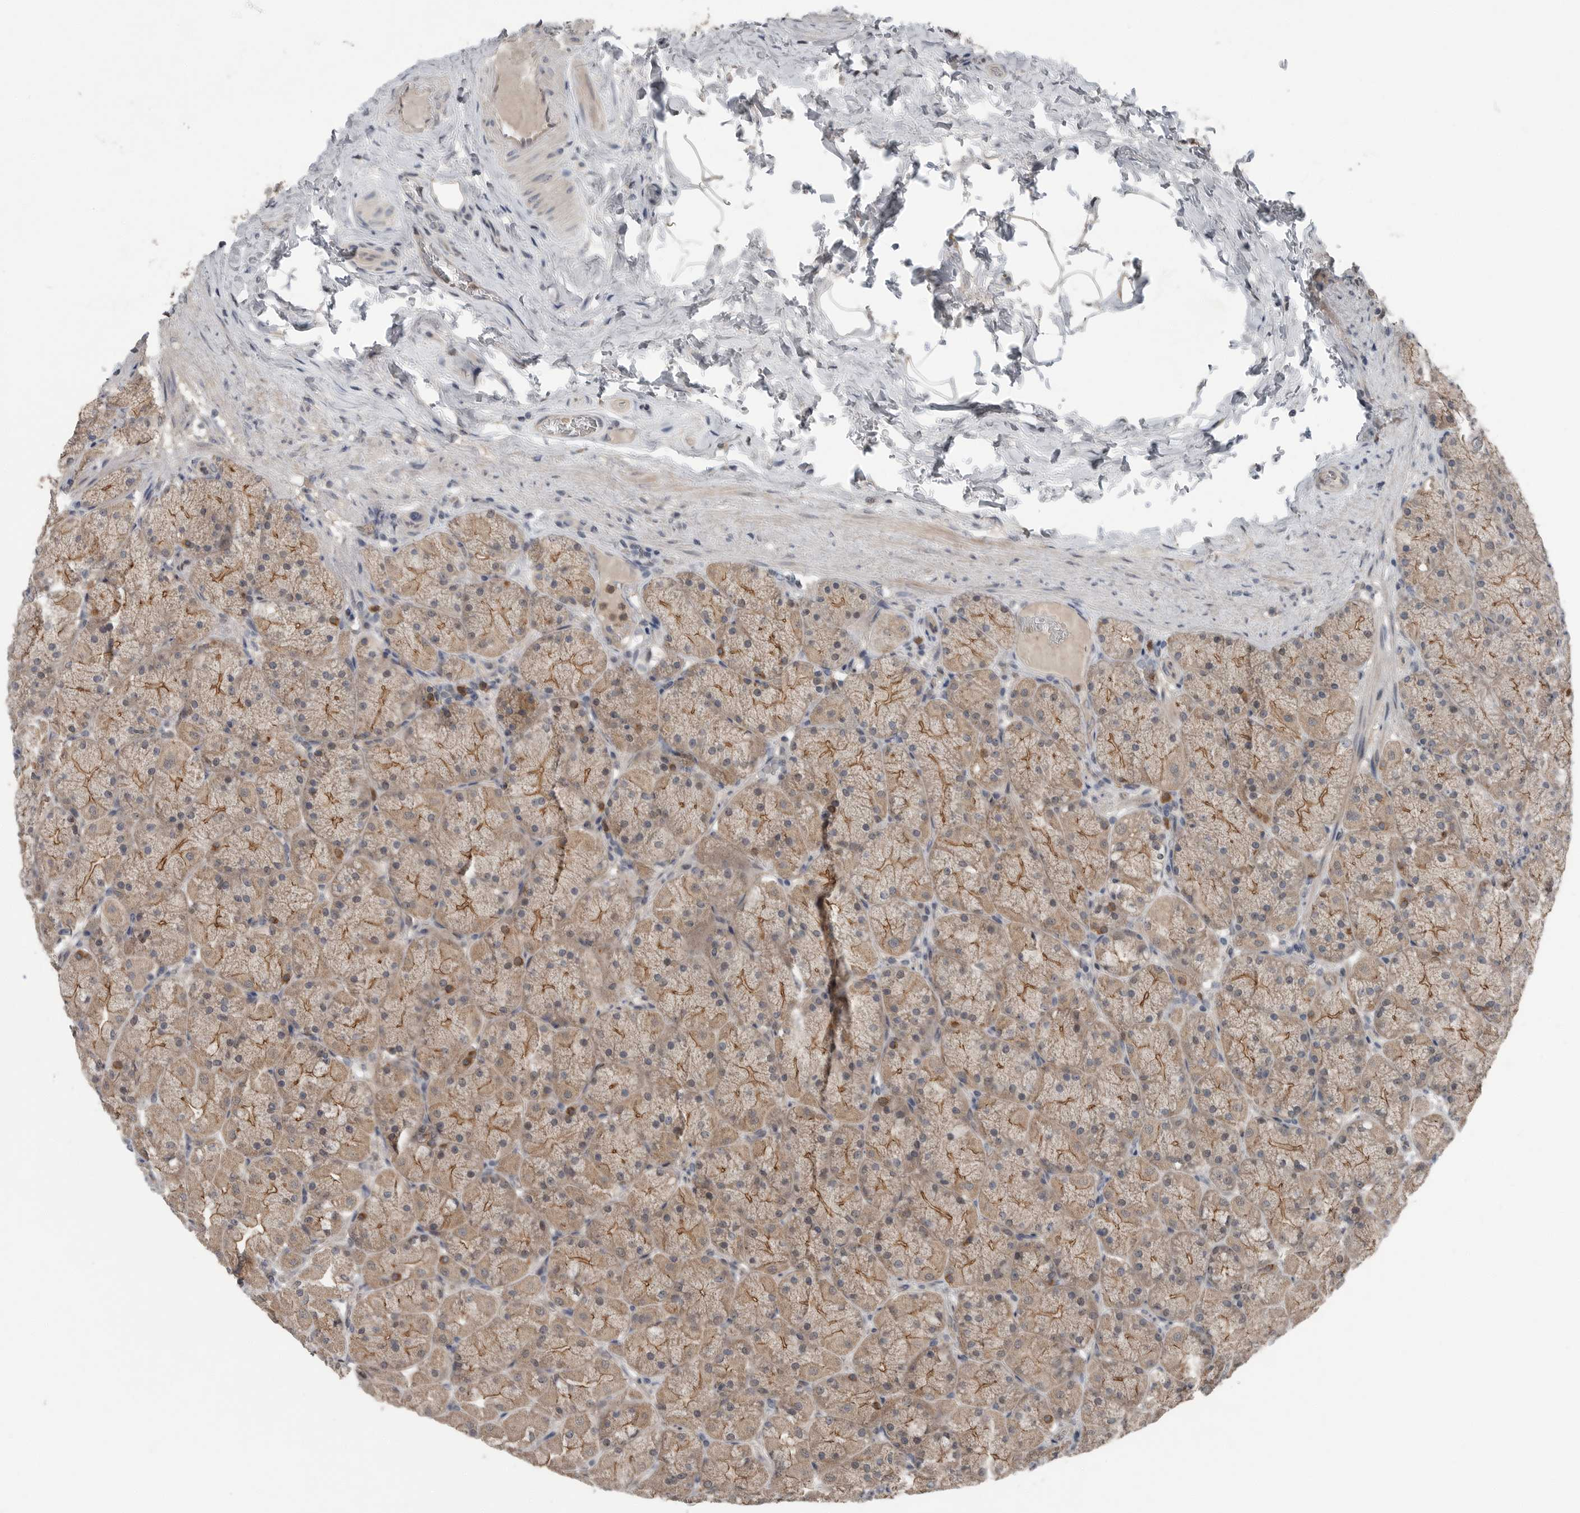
{"staining": {"intensity": "moderate", "quantity": ">75%", "location": "cytoplasmic/membranous"}, "tissue": "stomach", "cell_type": "Glandular cells", "image_type": "normal", "snomed": [{"axis": "morphology", "description": "Normal tissue, NOS"}, {"axis": "topography", "description": "Stomach, upper"}], "caption": "Protein staining exhibits moderate cytoplasmic/membranous expression in about >75% of glandular cells in normal stomach. Immunohistochemistry stains the protein of interest in brown and the nuclei are stained blue.", "gene": "SCP2", "patient": {"sex": "female", "age": 56}}